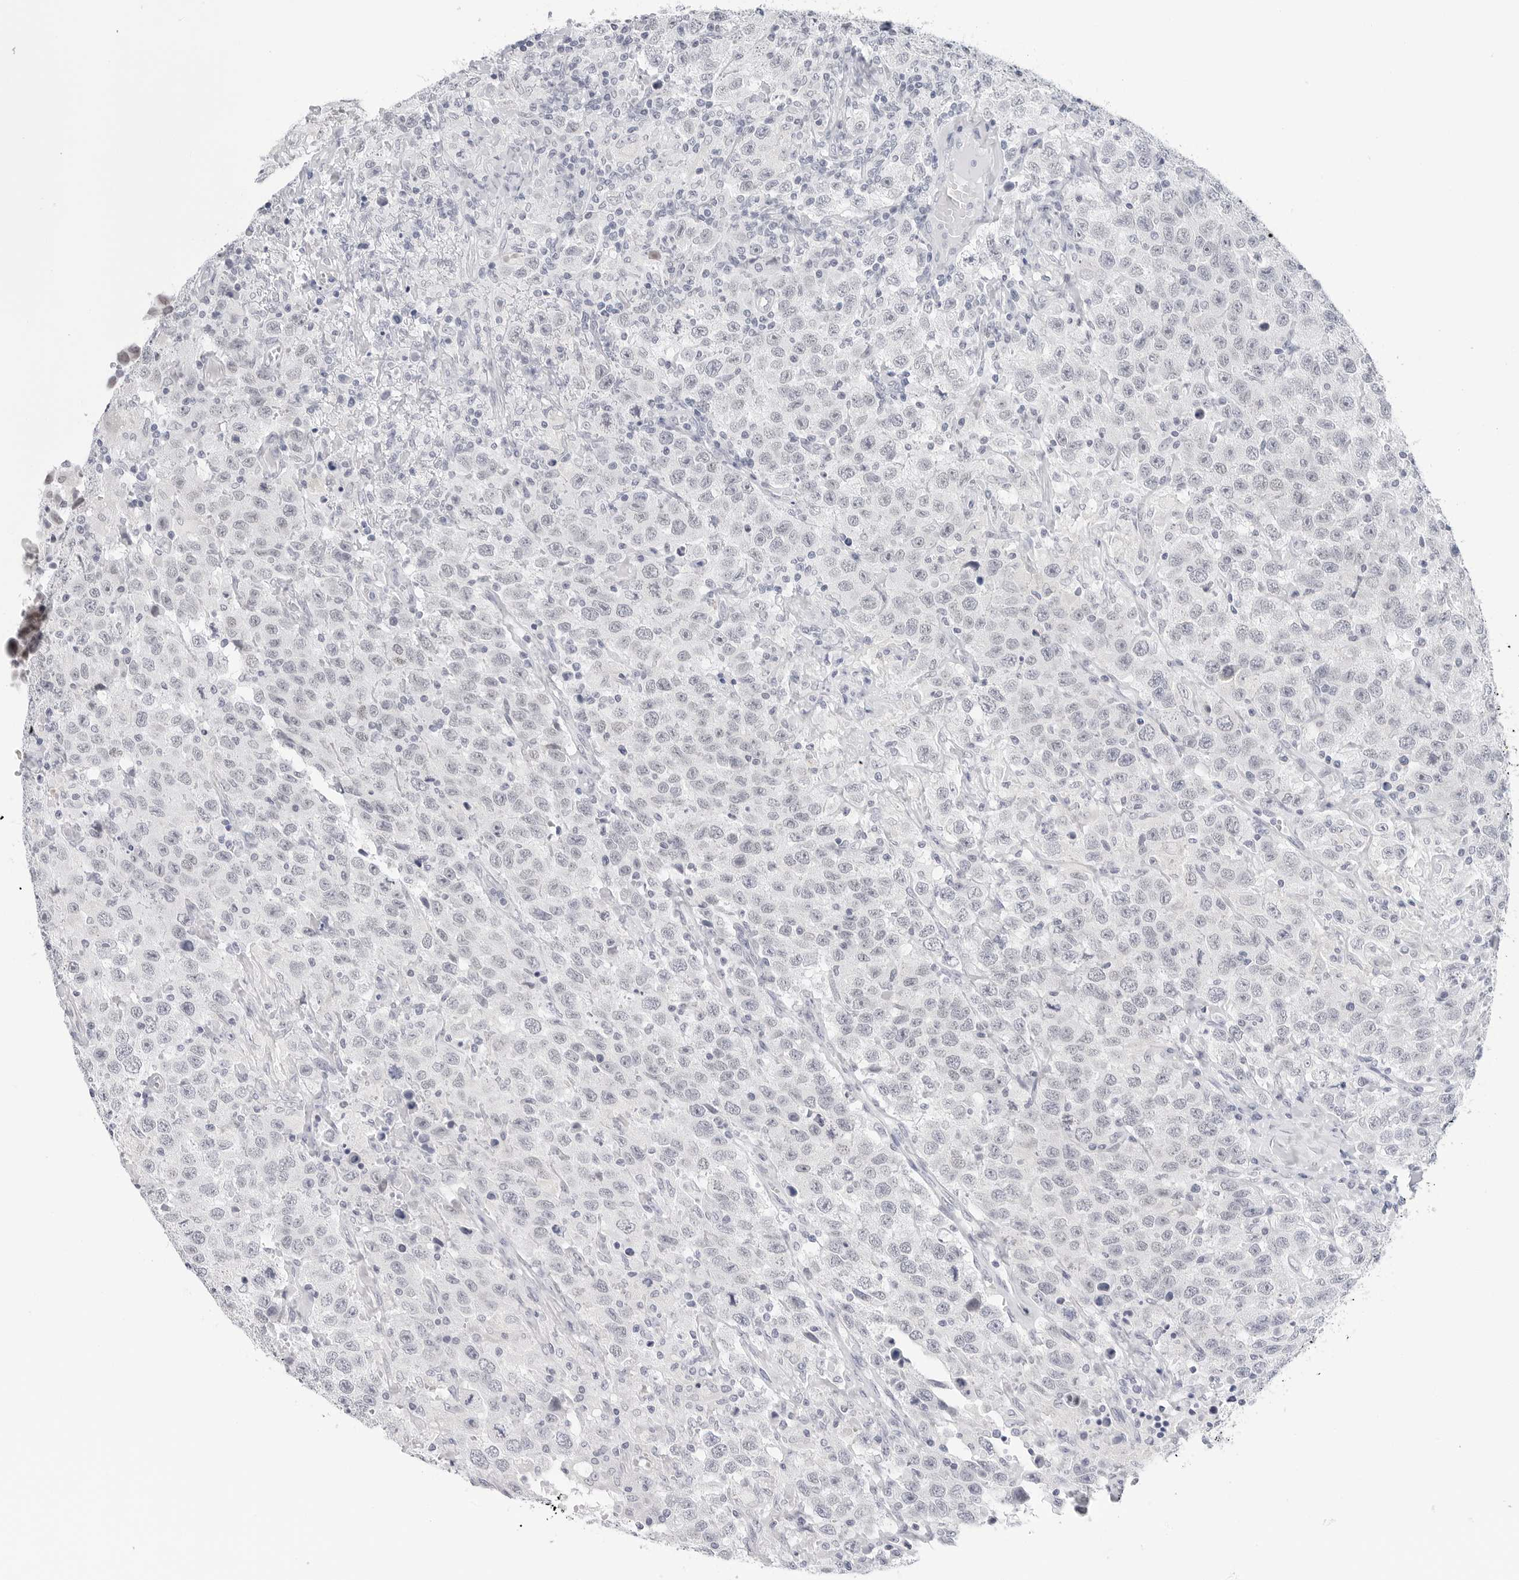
{"staining": {"intensity": "negative", "quantity": "none", "location": "none"}, "tissue": "testis cancer", "cell_type": "Tumor cells", "image_type": "cancer", "snomed": [{"axis": "morphology", "description": "Seminoma, NOS"}, {"axis": "topography", "description": "Testis"}], "caption": "DAB (3,3'-diaminobenzidine) immunohistochemical staining of testis seminoma displays no significant staining in tumor cells. The staining was performed using DAB to visualize the protein expression in brown, while the nuclei were stained in blue with hematoxylin (Magnification: 20x).", "gene": "HSPB7", "patient": {"sex": "male", "age": 41}}